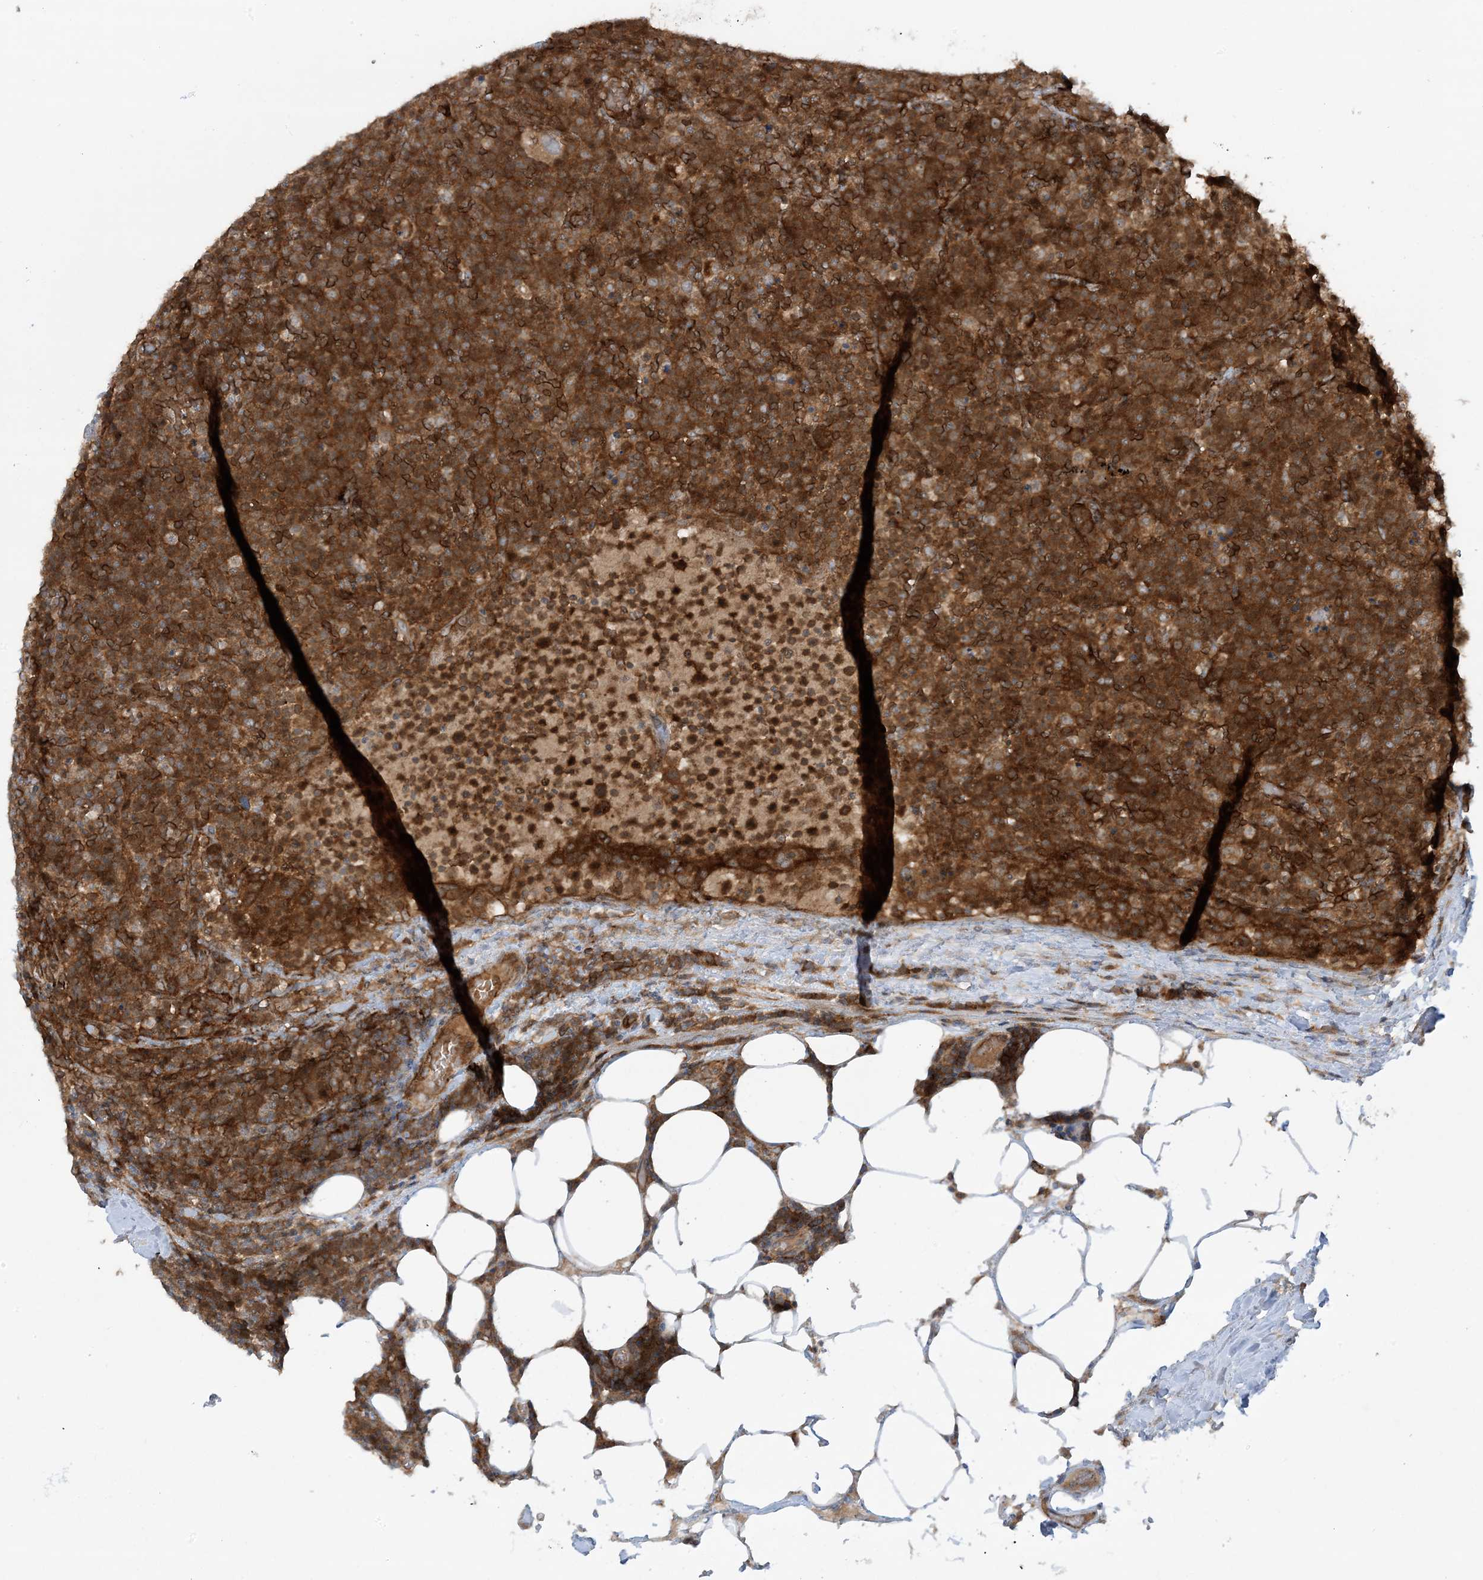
{"staining": {"intensity": "strong", "quantity": ">75%", "location": "cytoplasmic/membranous"}, "tissue": "lymphoma", "cell_type": "Tumor cells", "image_type": "cancer", "snomed": [{"axis": "morphology", "description": "Malignant lymphoma, non-Hodgkin's type, High grade"}, {"axis": "topography", "description": "Lymph node"}], "caption": "High-power microscopy captured an immunohistochemistry (IHC) photomicrograph of lymphoma, revealing strong cytoplasmic/membranous expression in about >75% of tumor cells.", "gene": "STAM2", "patient": {"sex": "male", "age": 61}}